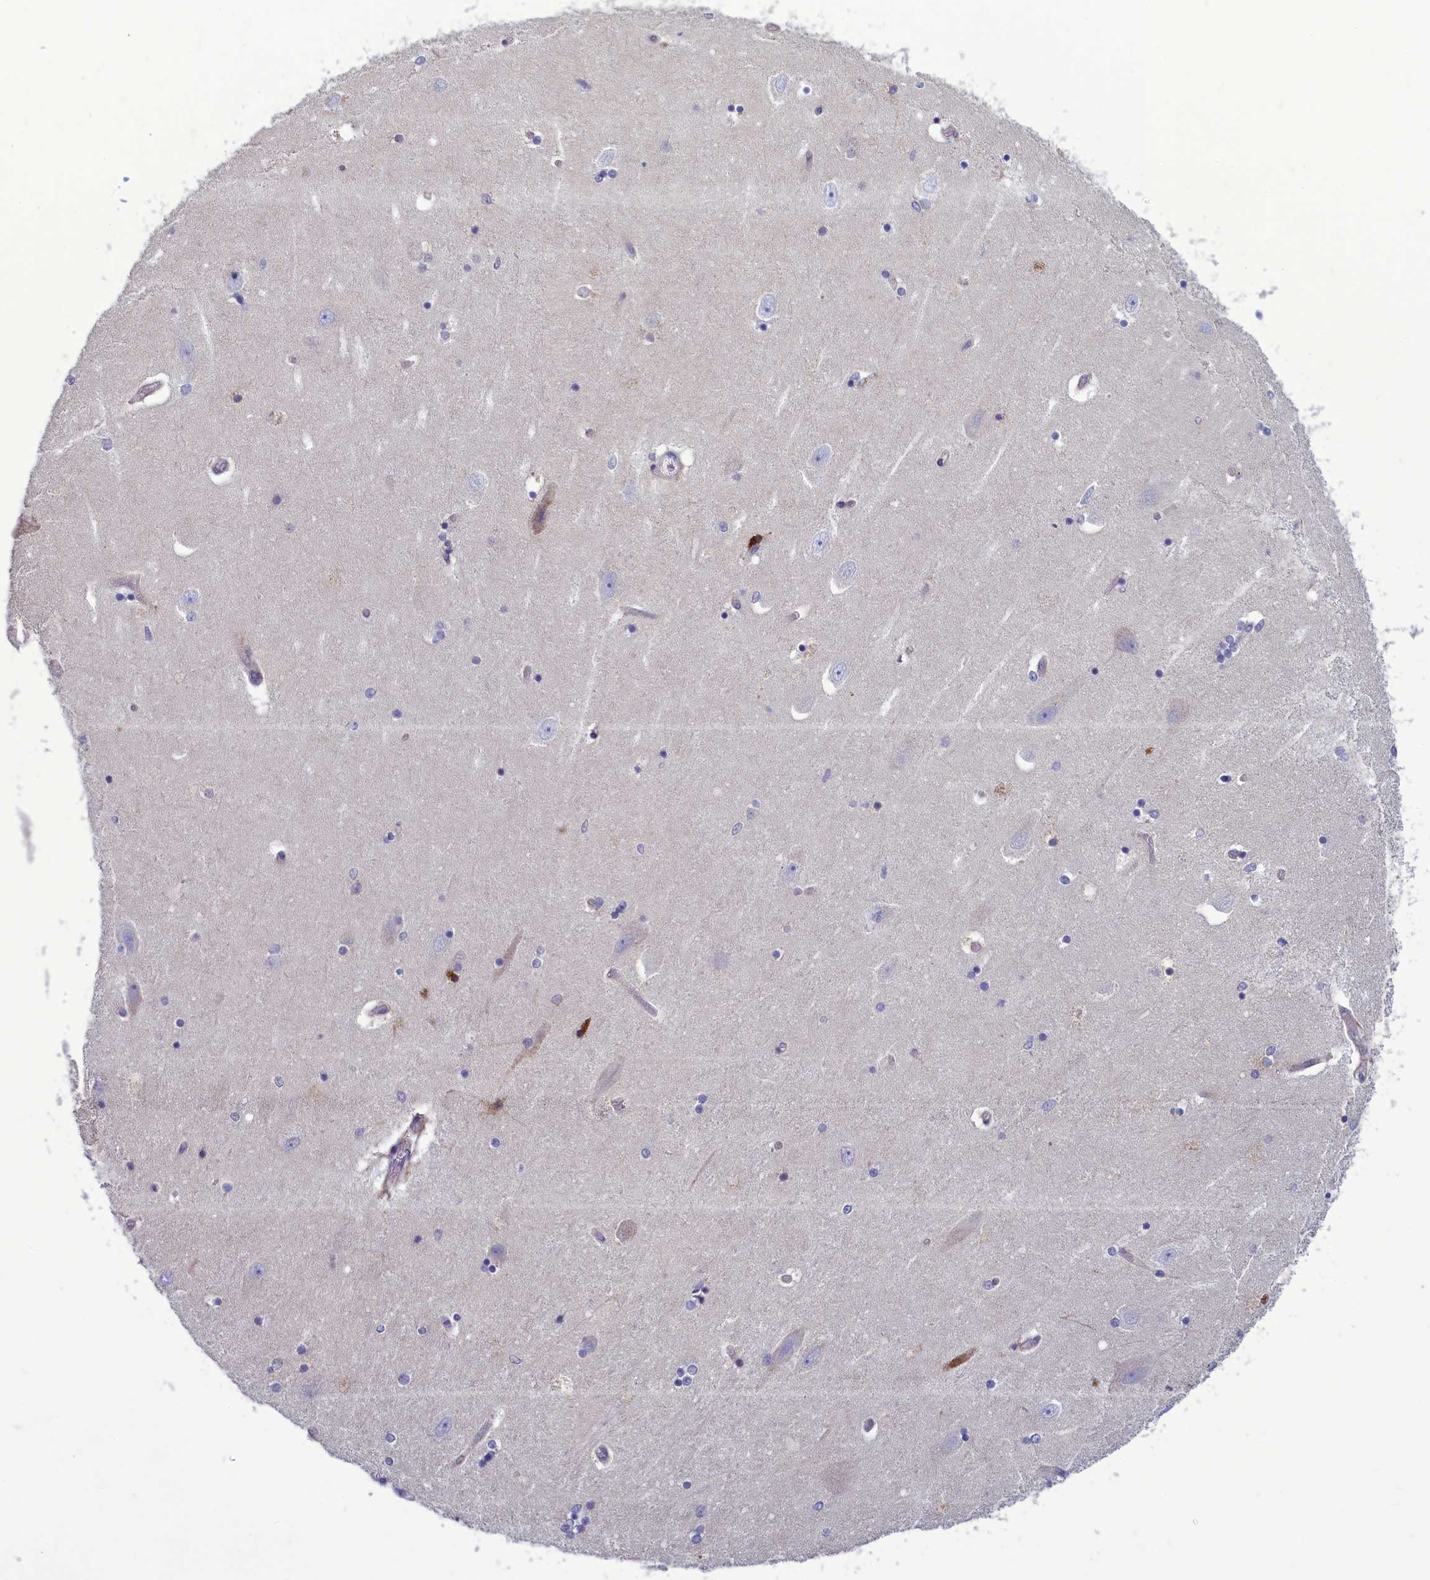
{"staining": {"intensity": "negative", "quantity": "none", "location": "none"}, "tissue": "hippocampus", "cell_type": "Glial cells", "image_type": "normal", "snomed": [{"axis": "morphology", "description": "Normal tissue, NOS"}, {"axis": "topography", "description": "Hippocampus"}], "caption": "DAB (3,3'-diaminobenzidine) immunohistochemical staining of benign human hippocampus shows no significant expression in glial cells. (Stains: DAB IHC with hematoxylin counter stain, Microscopy: brightfield microscopy at high magnification).", "gene": "CENATAC", "patient": {"sex": "female", "age": 54}}